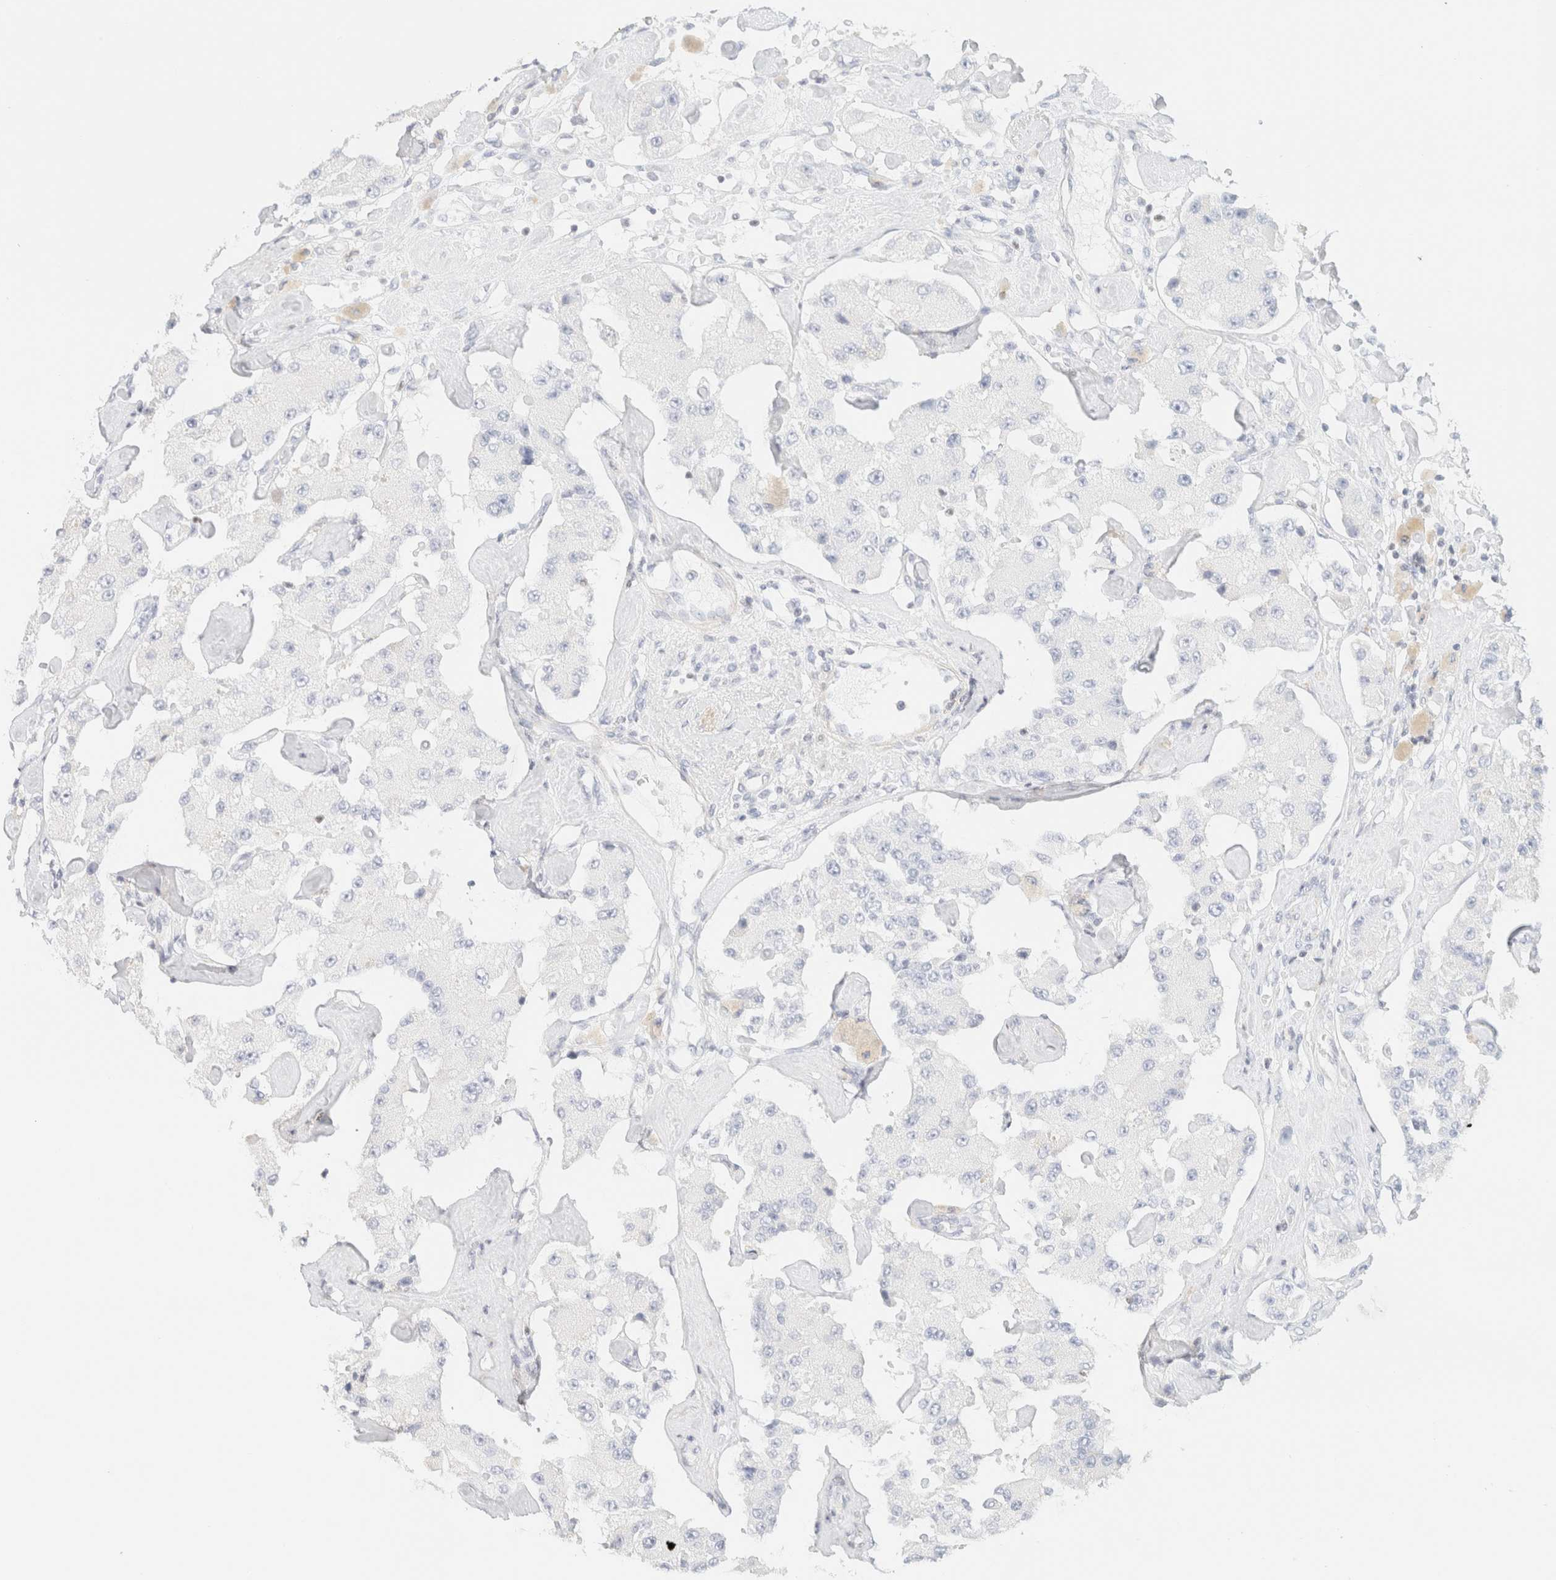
{"staining": {"intensity": "negative", "quantity": "none", "location": "none"}, "tissue": "carcinoid", "cell_type": "Tumor cells", "image_type": "cancer", "snomed": [{"axis": "morphology", "description": "Carcinoid, malignant, NOS"}, {"axis": "topography", "description": "Pancreas"}], "caption": "Carcinoid was stained to show a protein in brown. There is no significant staining in tumor cells. The staining is performed using DAB (3,3'-diaminobenzidine) brown chromogen with nuclei counter-stained in using hematoxylin.", "gene": "IKZF3", "patient": {"sex": "male", "age": 41}}